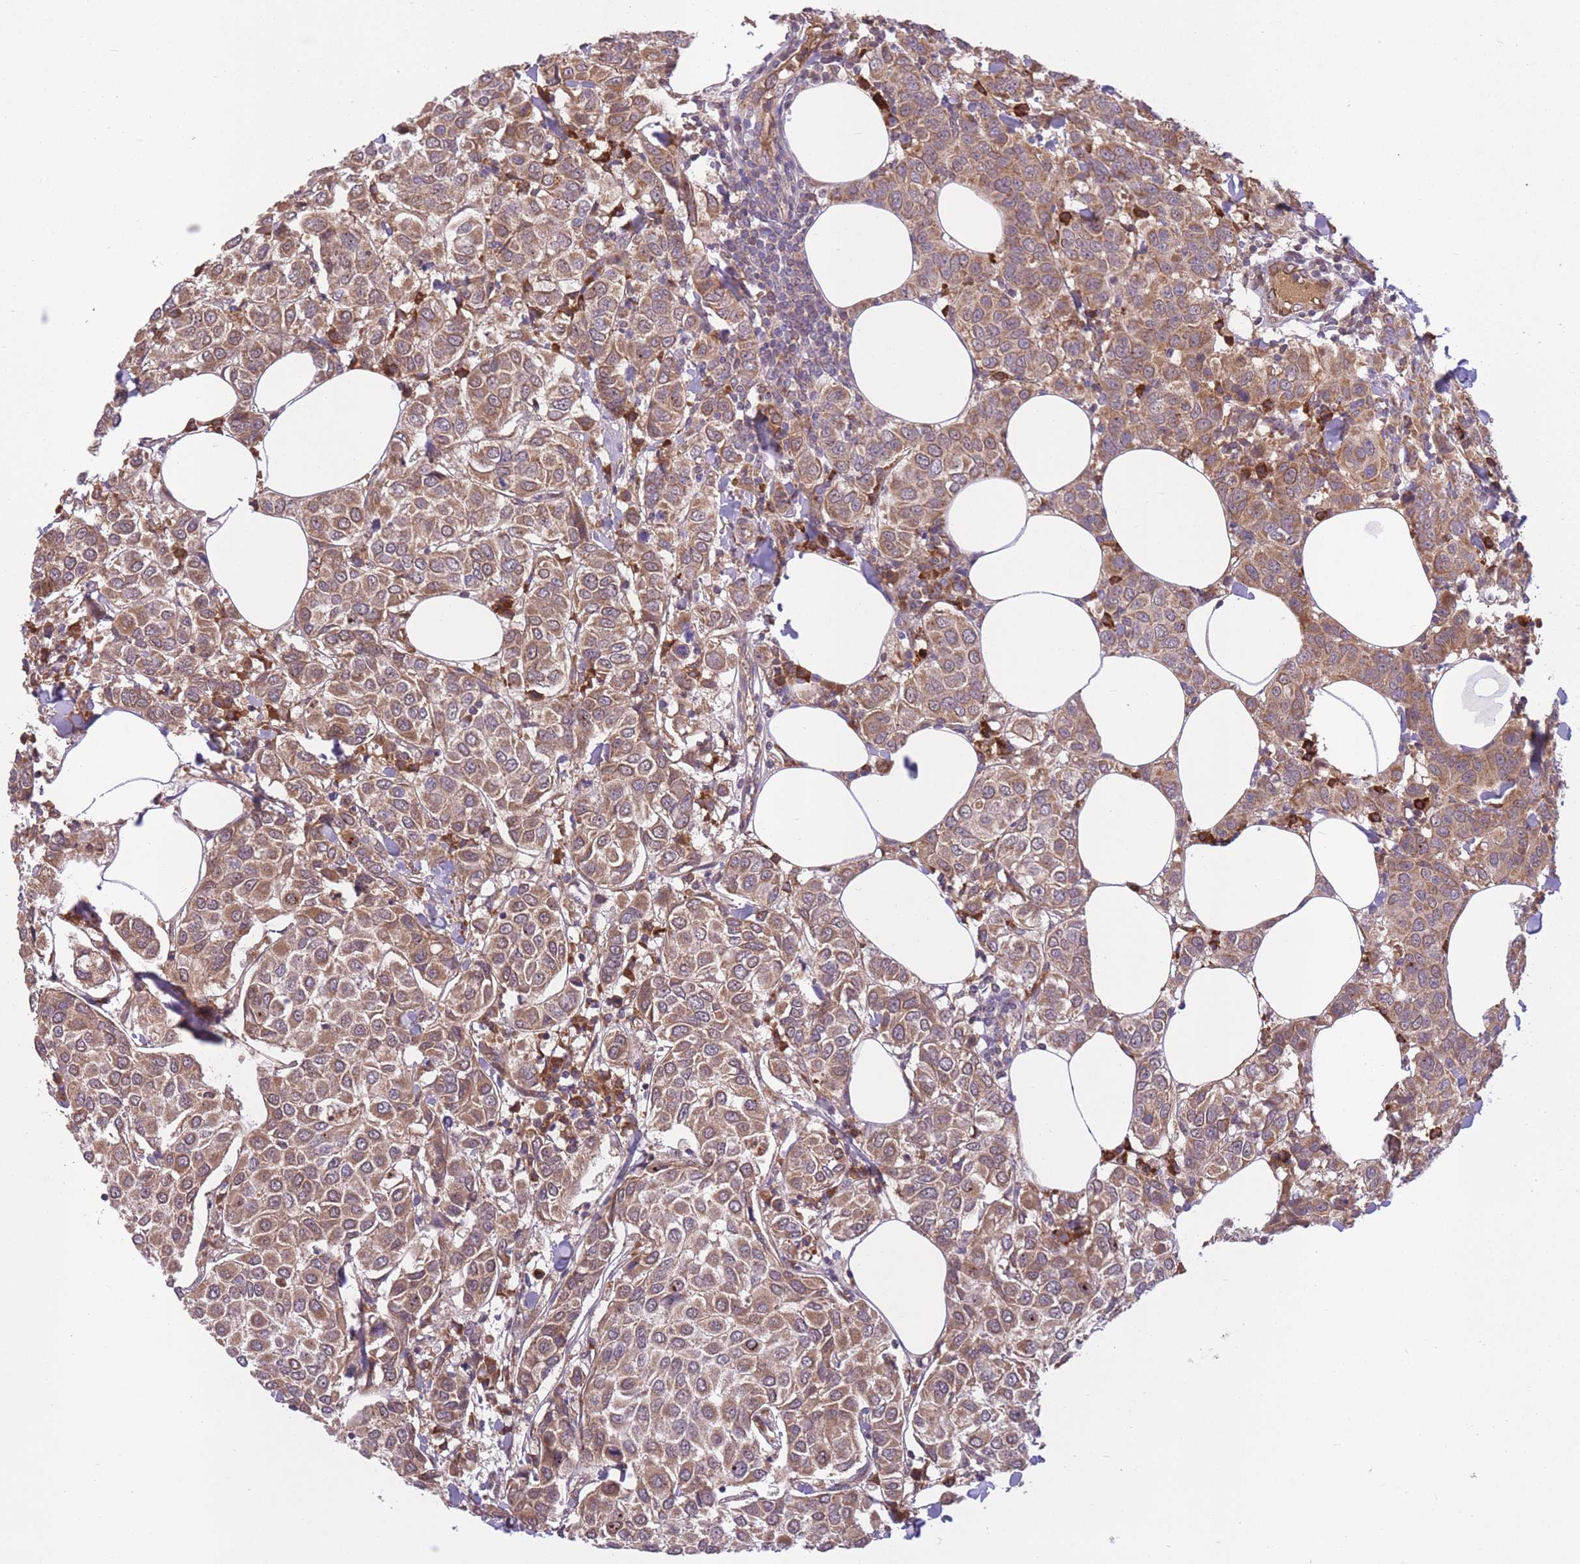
{"staining": {"intensity": "moderate", "quantity": ">75%", "location": "cytoplasmic/membranous"}, "tissue": "breast cancer", "cell_type": "Tumor cells", "image_type": "cancer", "snomed": [{"axis": "morphology", "description": "Duct carcinoma"}, {"axis": "topography", "description": "Breast"}], "caption": "This is a micrograph of immunohistochemistry staining of breast cancer, which shows moderate expression in the cytoplasmic/membranous of tumor cells.", "gene": "POLR3F", "patient": {"sex": "female", "age": 55}}